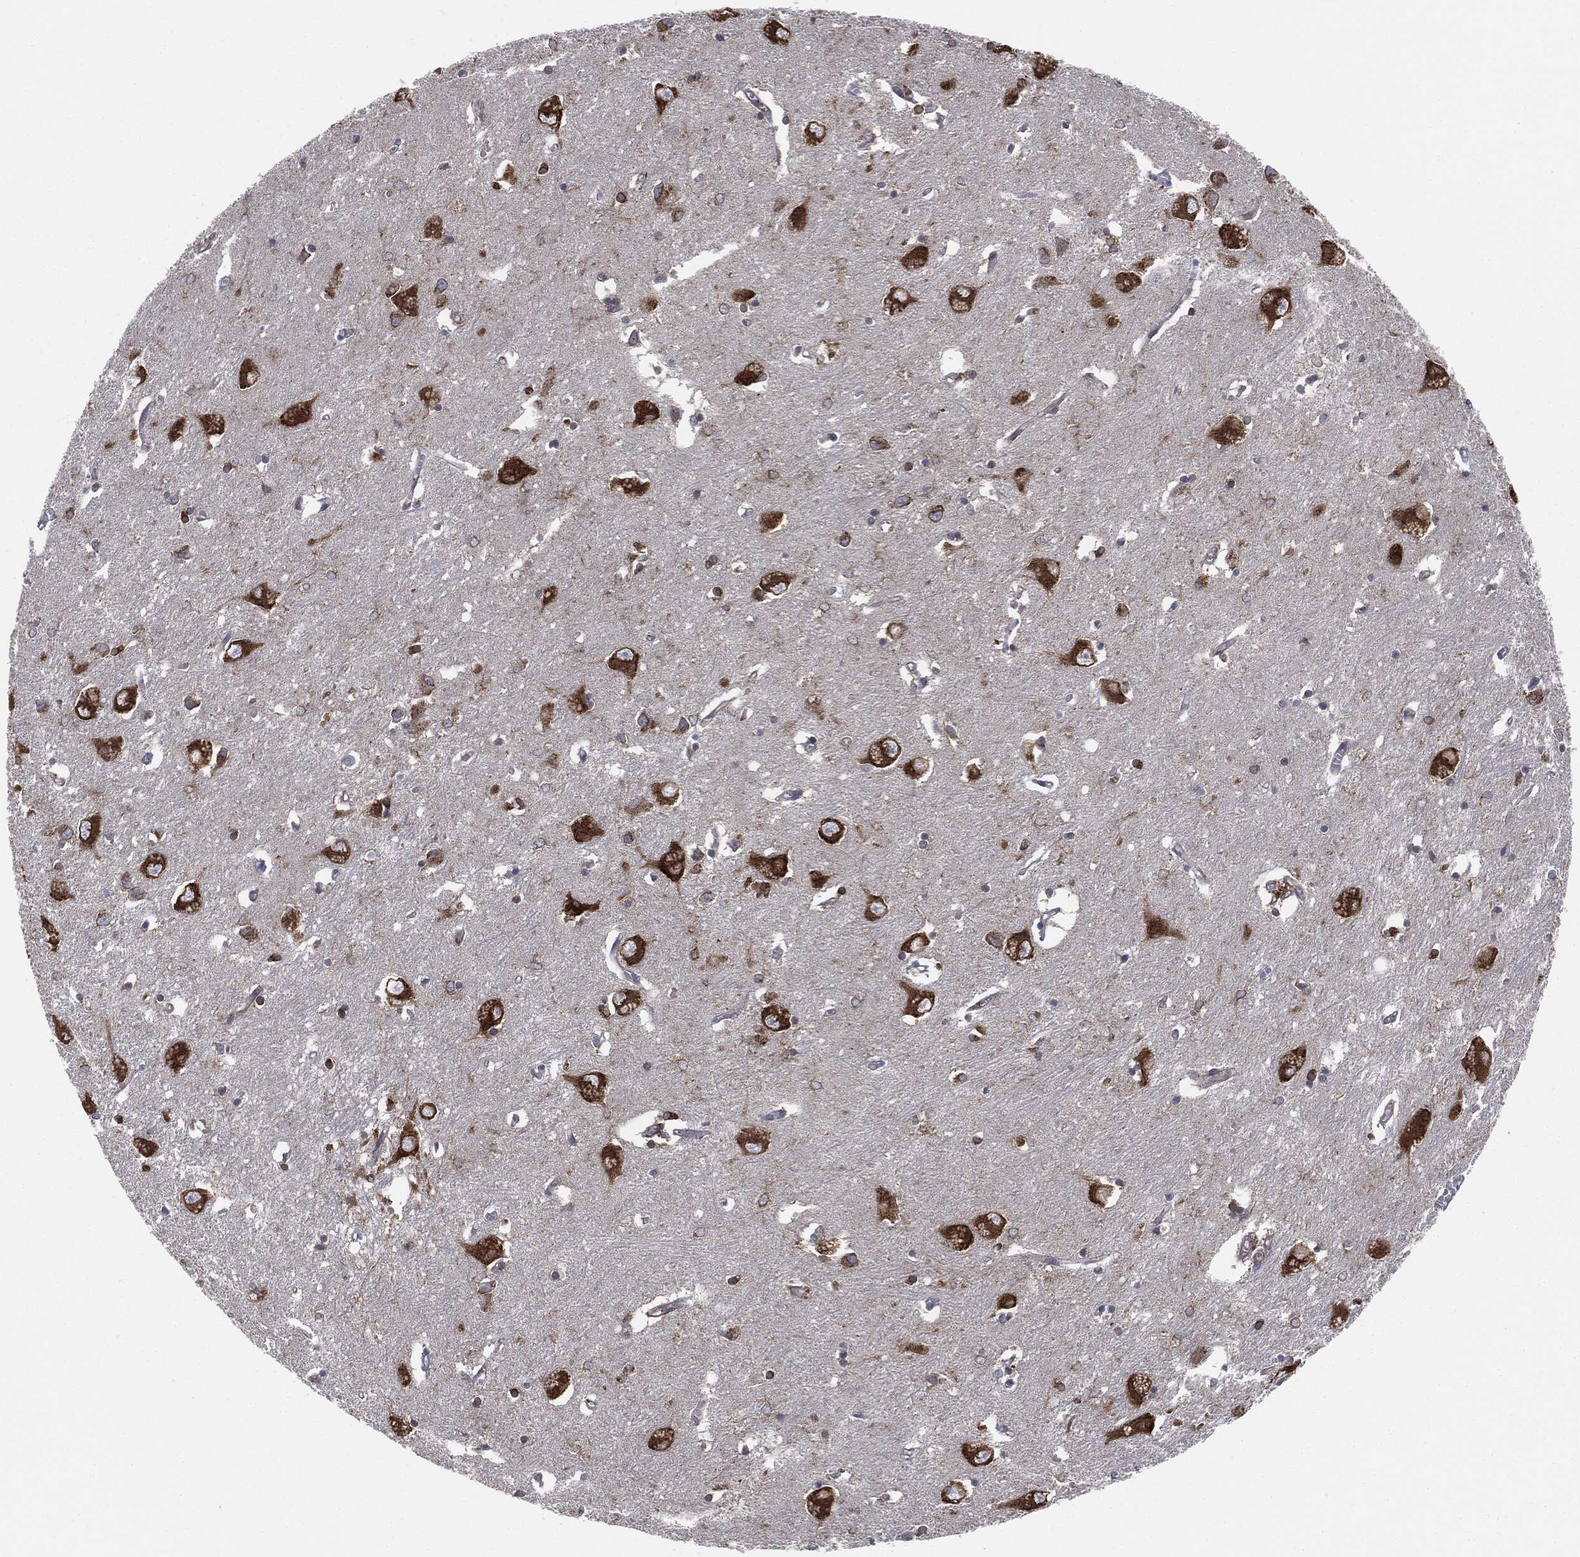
{"staining": {"intensity": "strong", "quantity": "<25%", "location": "cytoplasmic/membranous"}, "tissue": "caudate", "cell_type": "Glial cells", "image_type": "normal", "snomed": [{"axis": "morphology", "description": "Normal tissue, NOS"}, {"axis": "topography", "description": "Lateral ventricle wall"}], "caption": "A medium amount of strong cytoplasmic/membranous expression is seen in approximately <25% of glial cells in benign caudate.", "gene": "CALR", "patient": {"sex": "male", "age": 54}}